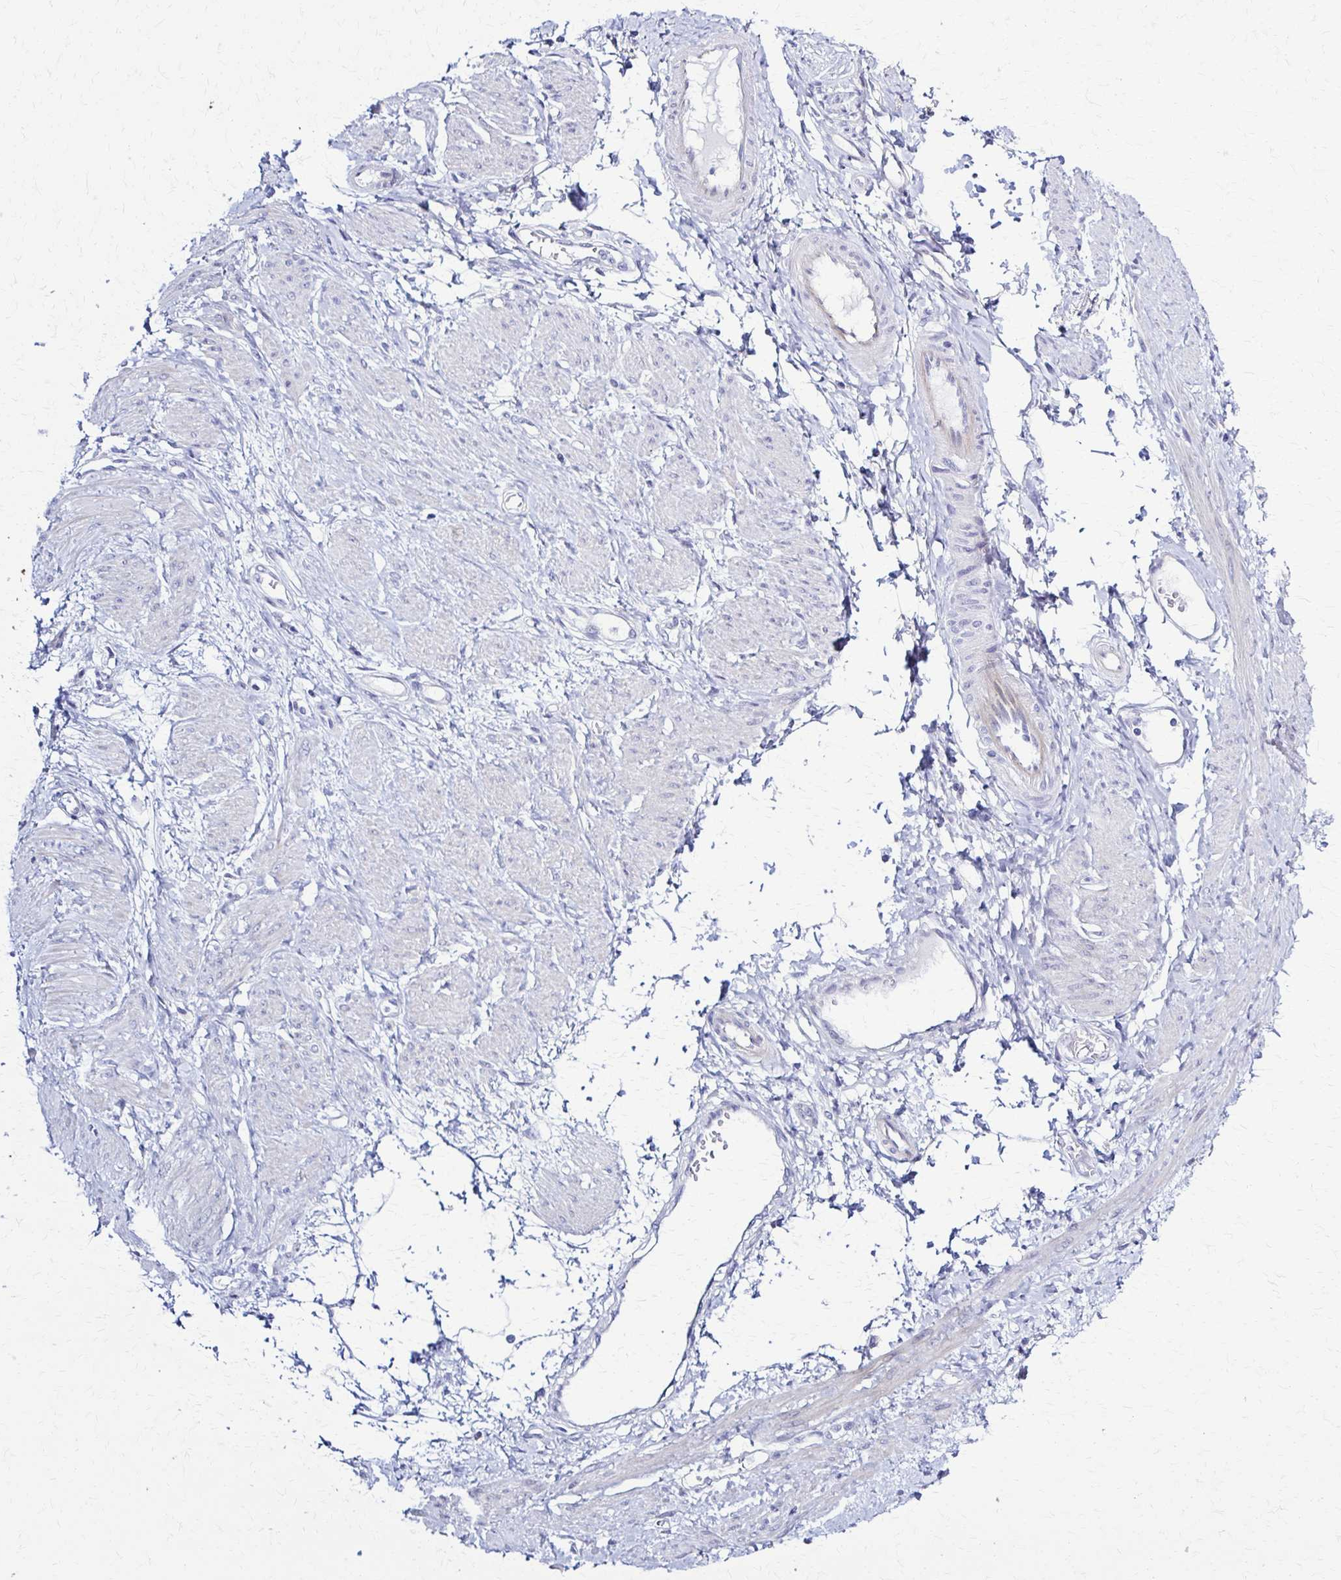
{"staining": {"intensity": "negative", "quantity": "none", "location": "none"}, "tissue": "smooth muscle", "cell_type": "Smooth muscle cells", "image_type": "normal", "snomed": [{"axis": "morphology", "description": "Normal tissue, NOS"}, {"axis": "topography", "description": "Smooth muscle"}, {"axis": "topography", "description": "Uterus"}], "caption": "Immunohistochemistry photomicrograph of unremarkable human smooth muscle stained for a protein (brown), which demonstrates no positivity in smooth muscle cells.", "gene": "RHOBTB2", "patient": {"sex": "female", "age": 39}}